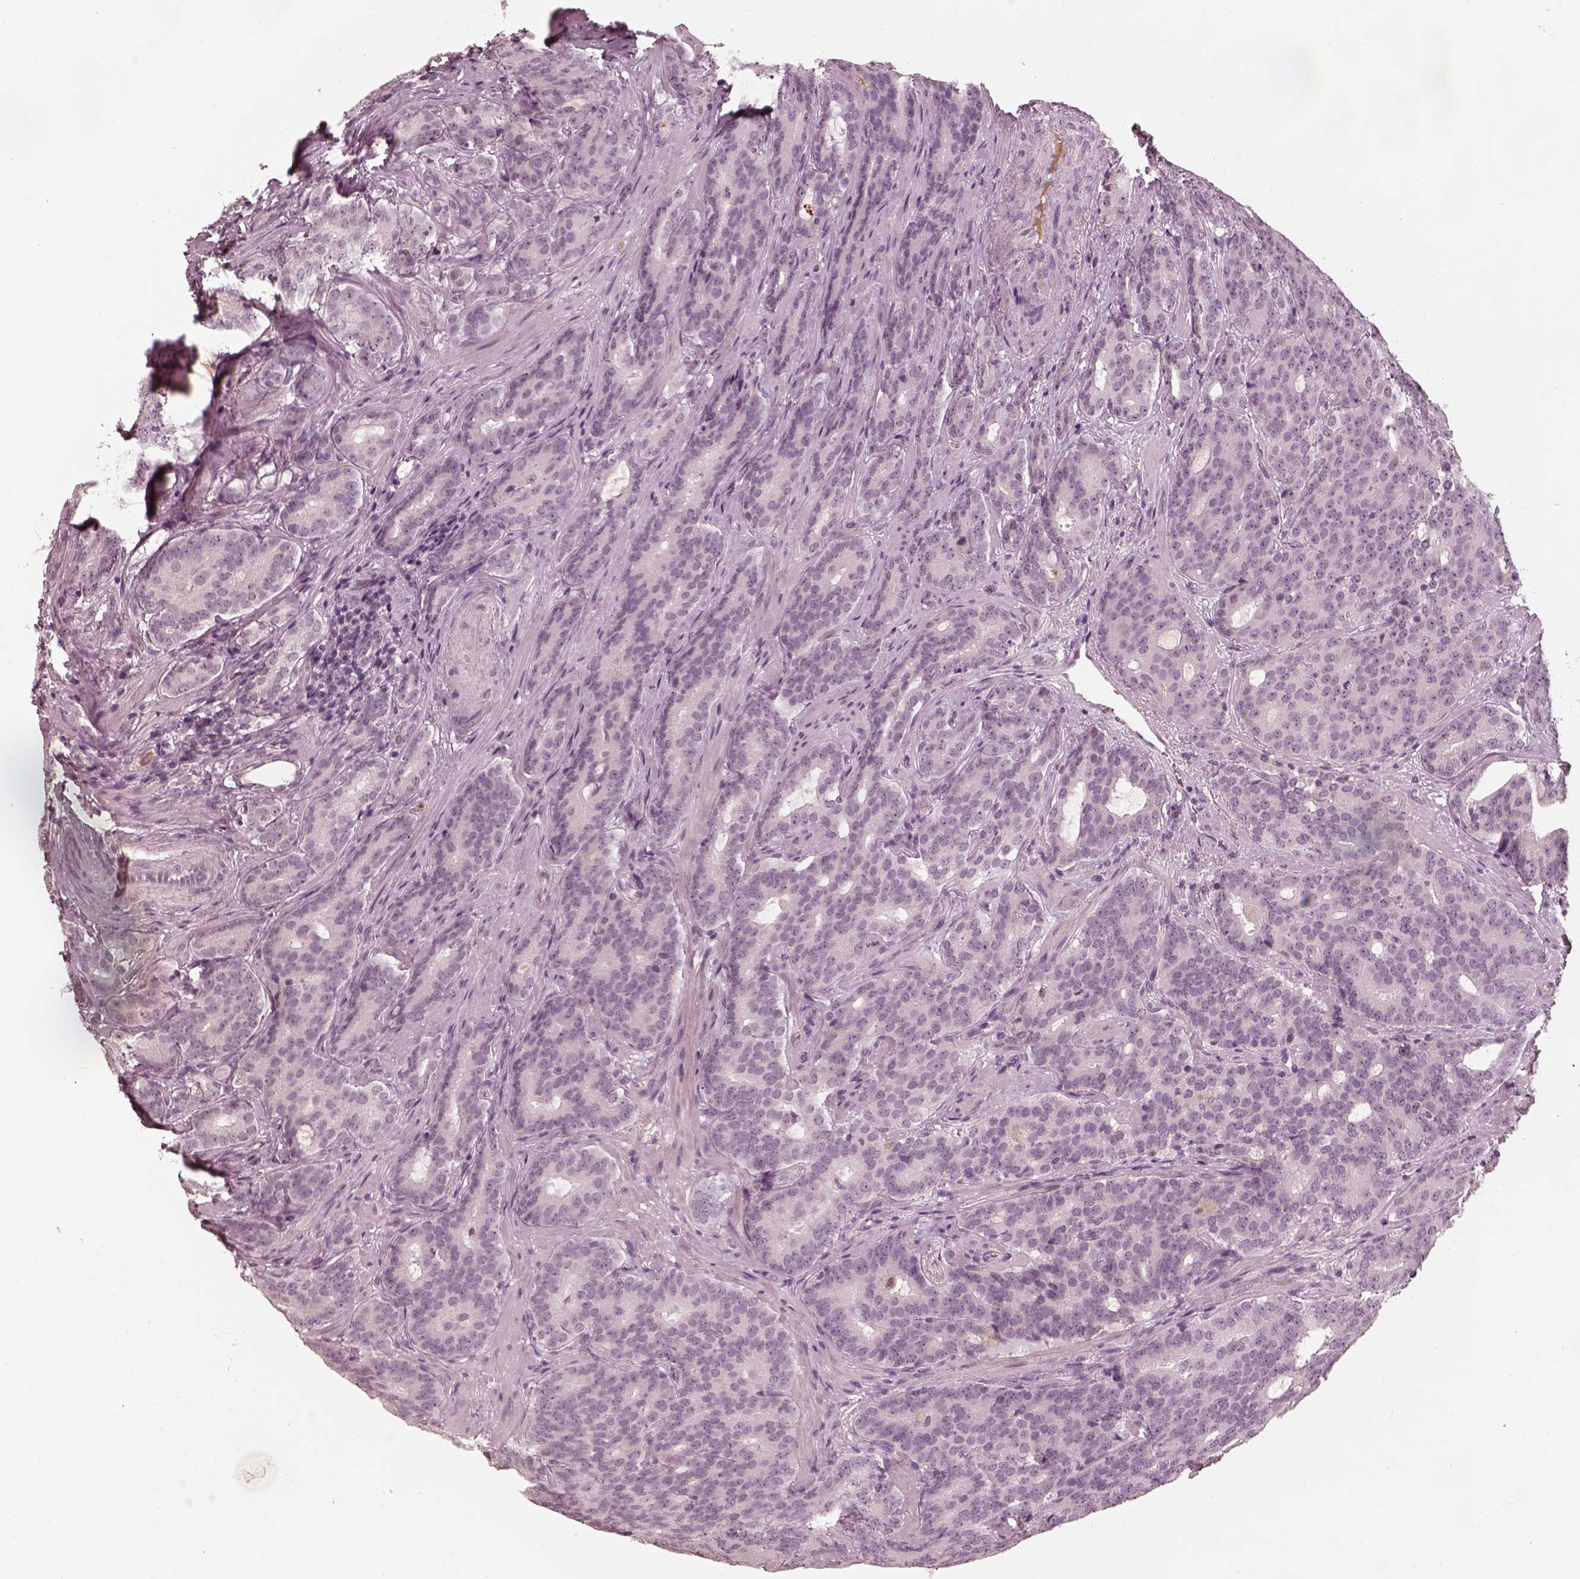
{"staining": {"intensity": "negative", "quantity": "none", "location": "none"}, "tissue": "prostate cancer", "cell_type": "Tumor cells", "image_type": "cancer", "snomed": [{"axis": "morphology", "description": "Adenocarcinoma, NOS"}, {"axis": "topography", "description": "Prostate"}], "caption": "Immunohistochemistry of prostate cancer (adenocarcinoma) demonstrates no positivity in tumor cells.", "gene": "KCNA2", "patient": {"sex": "male", "age": 71}}